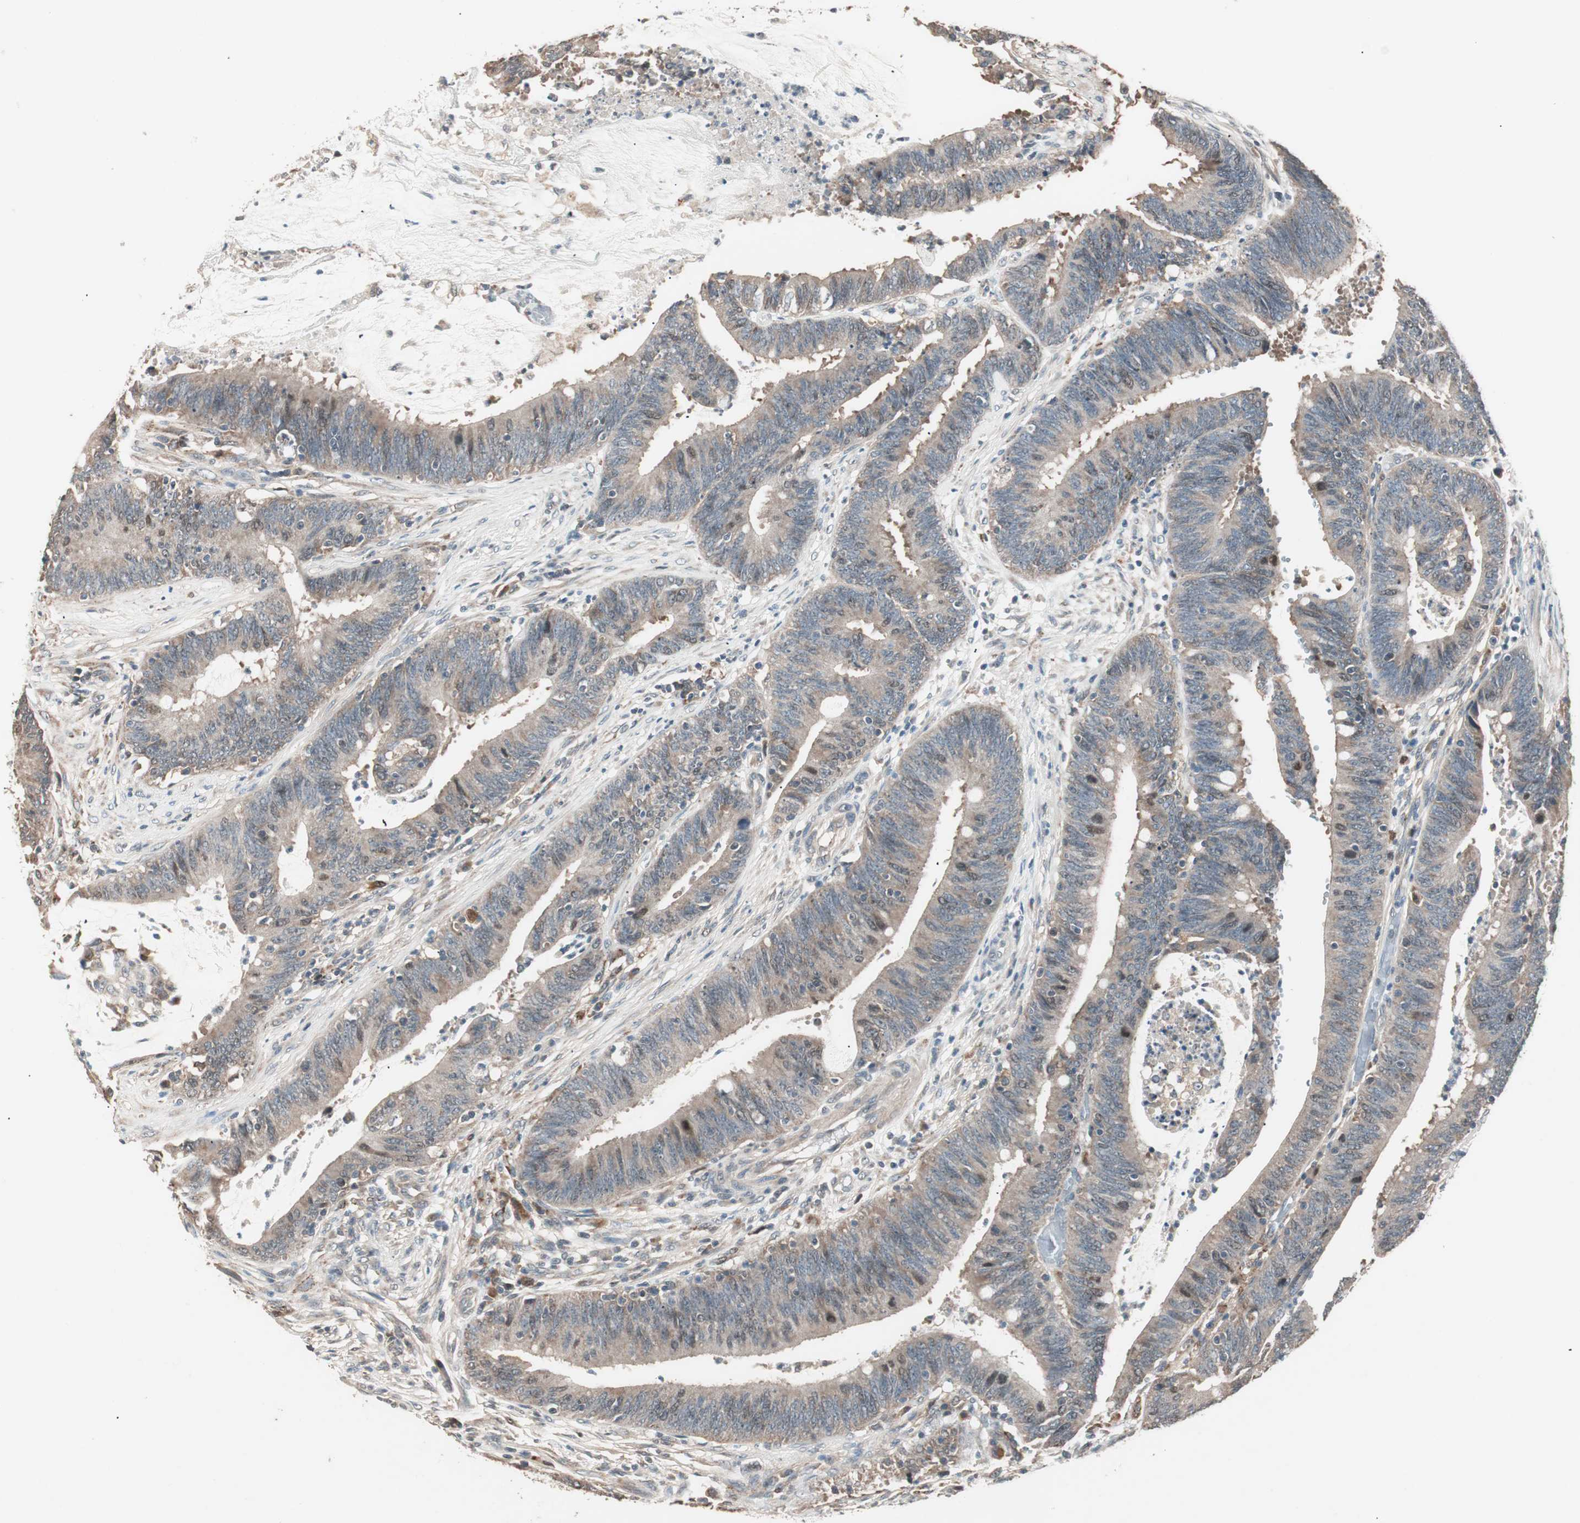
{"staining": {"intensity": "weak", "quantity": ">75%", "location": "cytoplasmic/membranous,nuclear"}, "tissue": "colorectal cancer", "cell_type": "Tumor cells", "image_type": "cancer", "snomed": [{"axis": "morphology", "description": "Adenocarcinoma, NOS"}, {"axis": "topography", "description": "Rectum"}], "caption": "A brown stain labels weak cytoplasmic/membranous and nuclear staining of a protein in colorectal cancer tumor cells.", "gene": "NFRKB", "patient": {"sex": "female", "age": 66}}